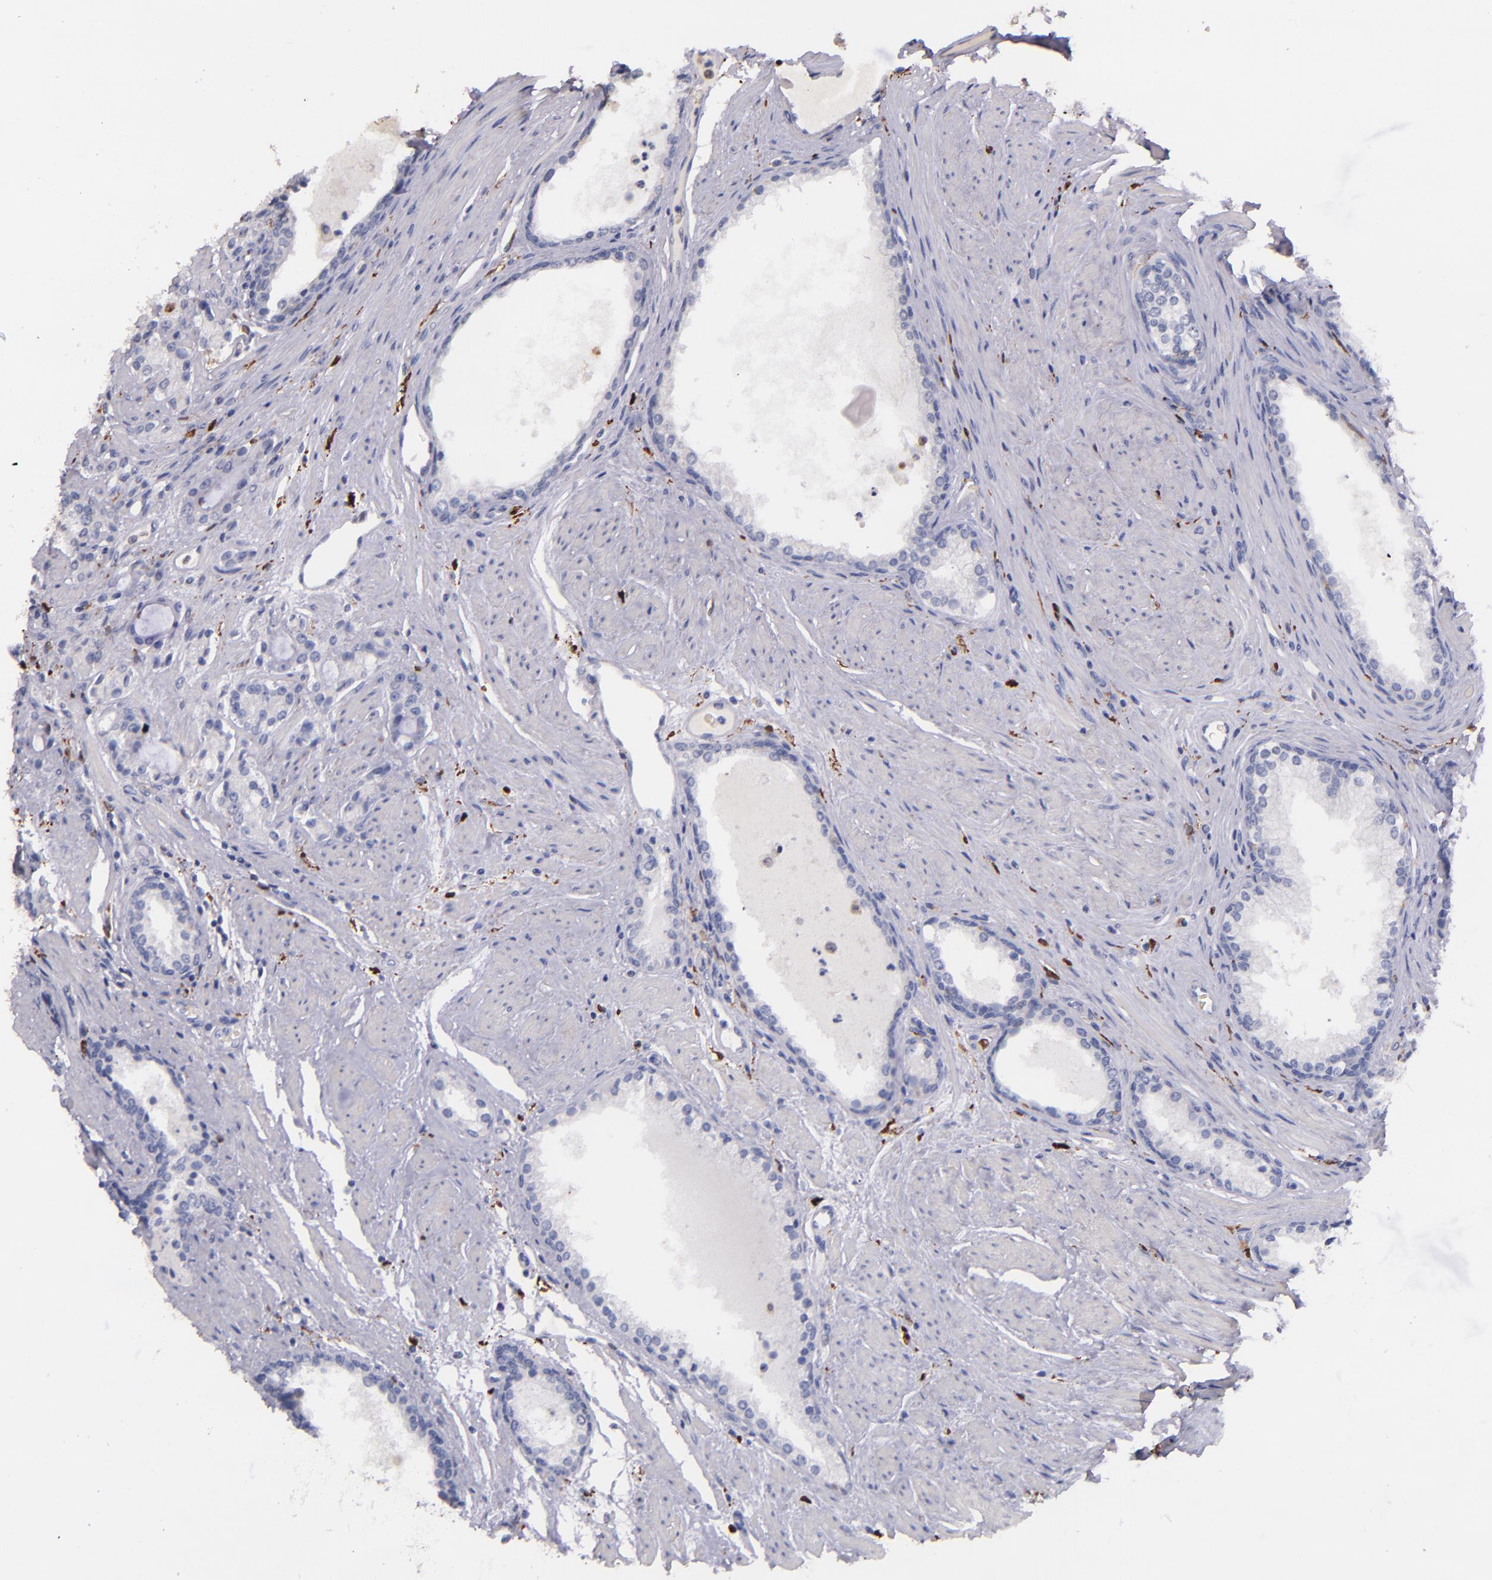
{"staining": {"intensity": "negative", "quantity": "none", "location": "none"}, "tissue": "prostate cancer", "cell_type": "Tumor cells", "image_type": "cancer", "snomed": [{"axis": "morphology", "description": "Adenocarcinoma, Medium grade"}, {"axis": "topography", "description": "Prostate"}], "caption": "High power microscopy histopathology image of an IHC histopathology image of adenocarcinoma (medium-grade) (prostate), revealing no significant expression in tumor cells.", "gene": "F13A1", "patient": {"sex": "male", "age": 72}}